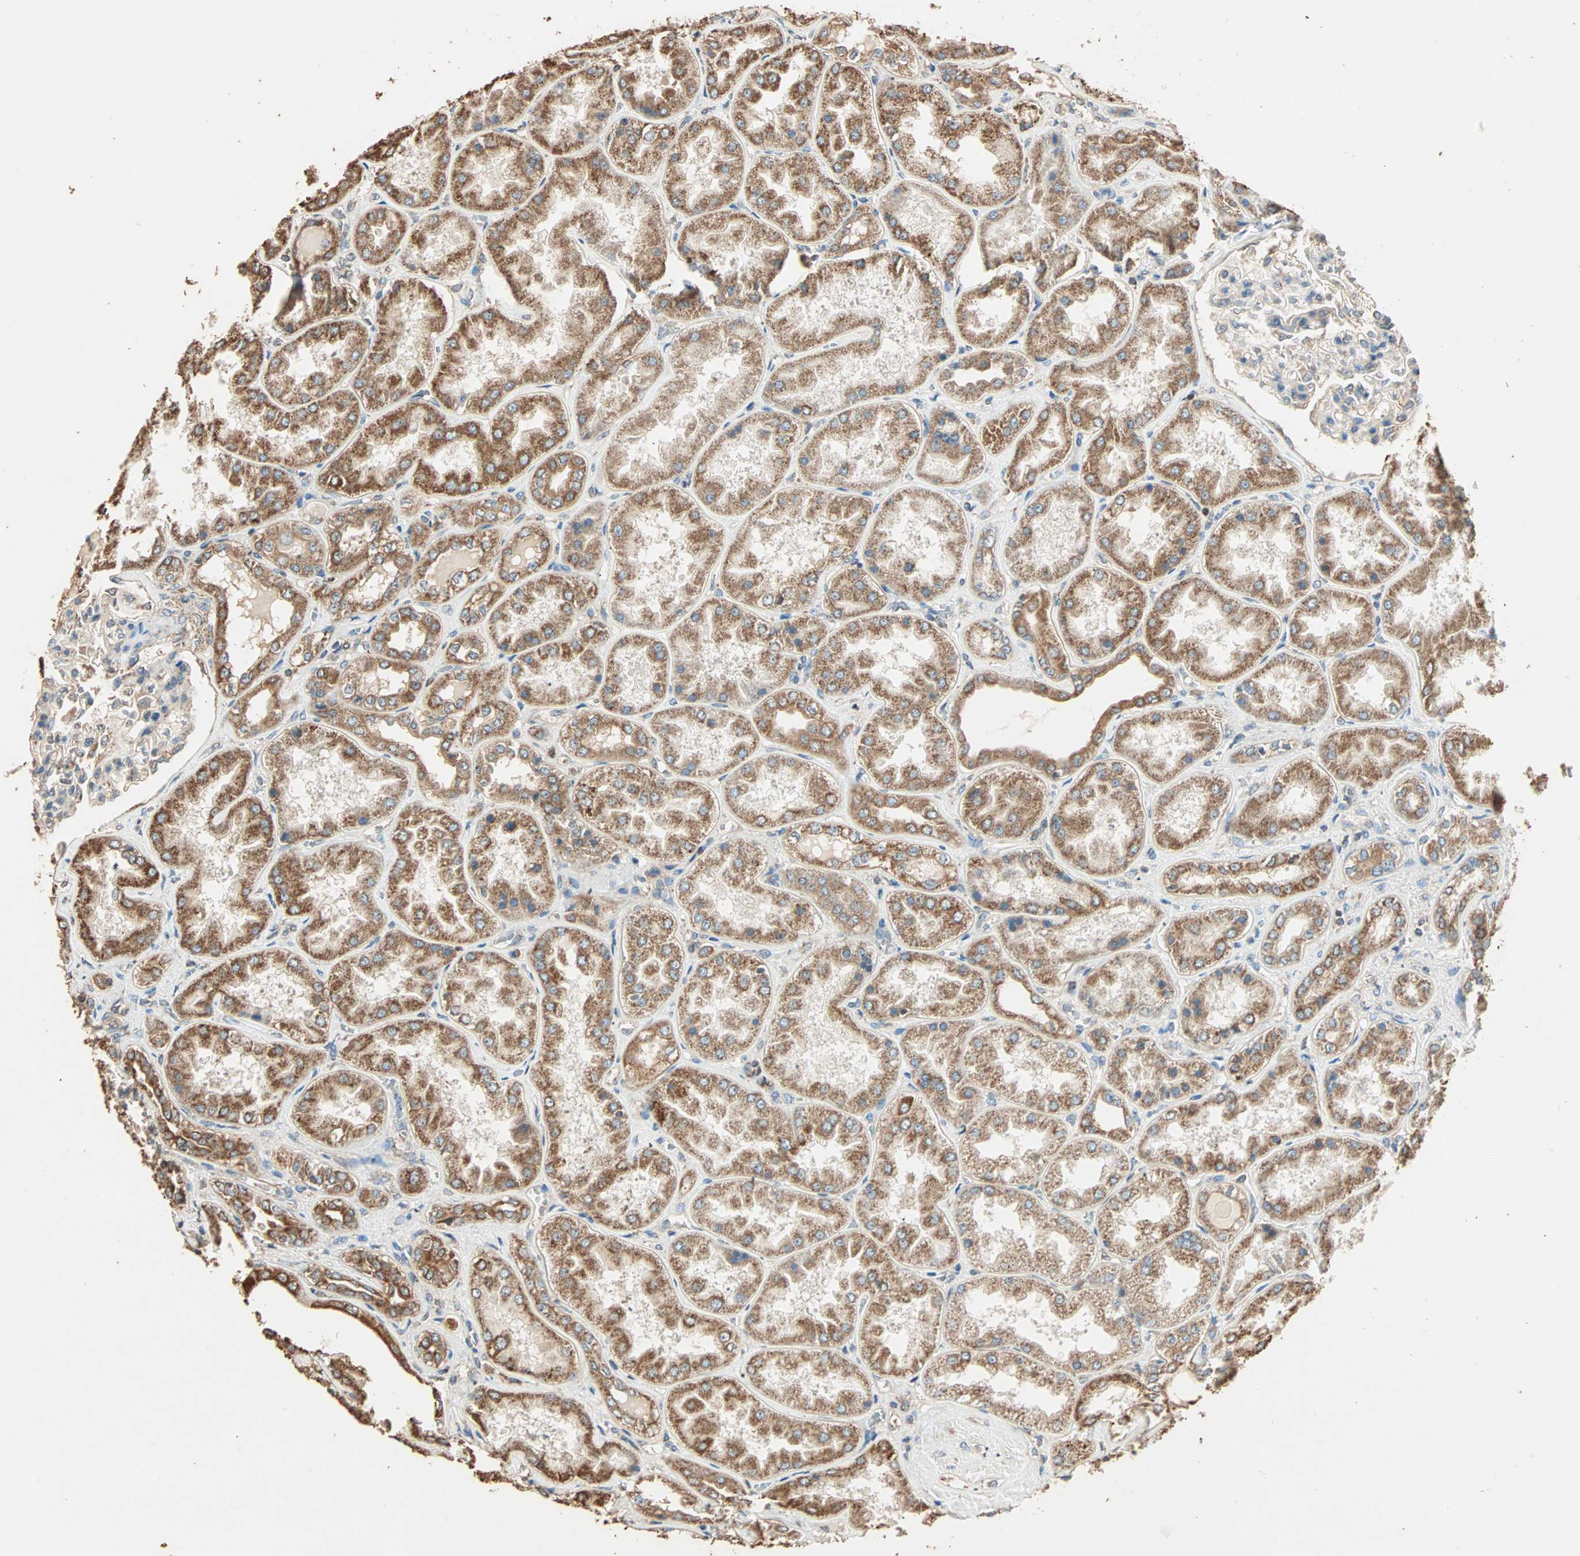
{"staining": {"intensity": "weak", "quantity": "25%-75%", "location": "cytoplasmic/membranous"}, "tissue": "kidney", "cell_type": "Cells in glomeruli", "image_type": "normal", "snomed": [{"axis": "morphology", "description": "Normal tissue, NOS"}, {"axis": "topography", "description": "Kidney"}], "caption": "Immunohistochemical staining of unremarkable kidney displays weak cytoplasmic/membranous protein positivity in approximately 25%-75% of cells in glomeruli.", "gene": "EIF4G2", "patient": {"sex": "female", "age": 56}}